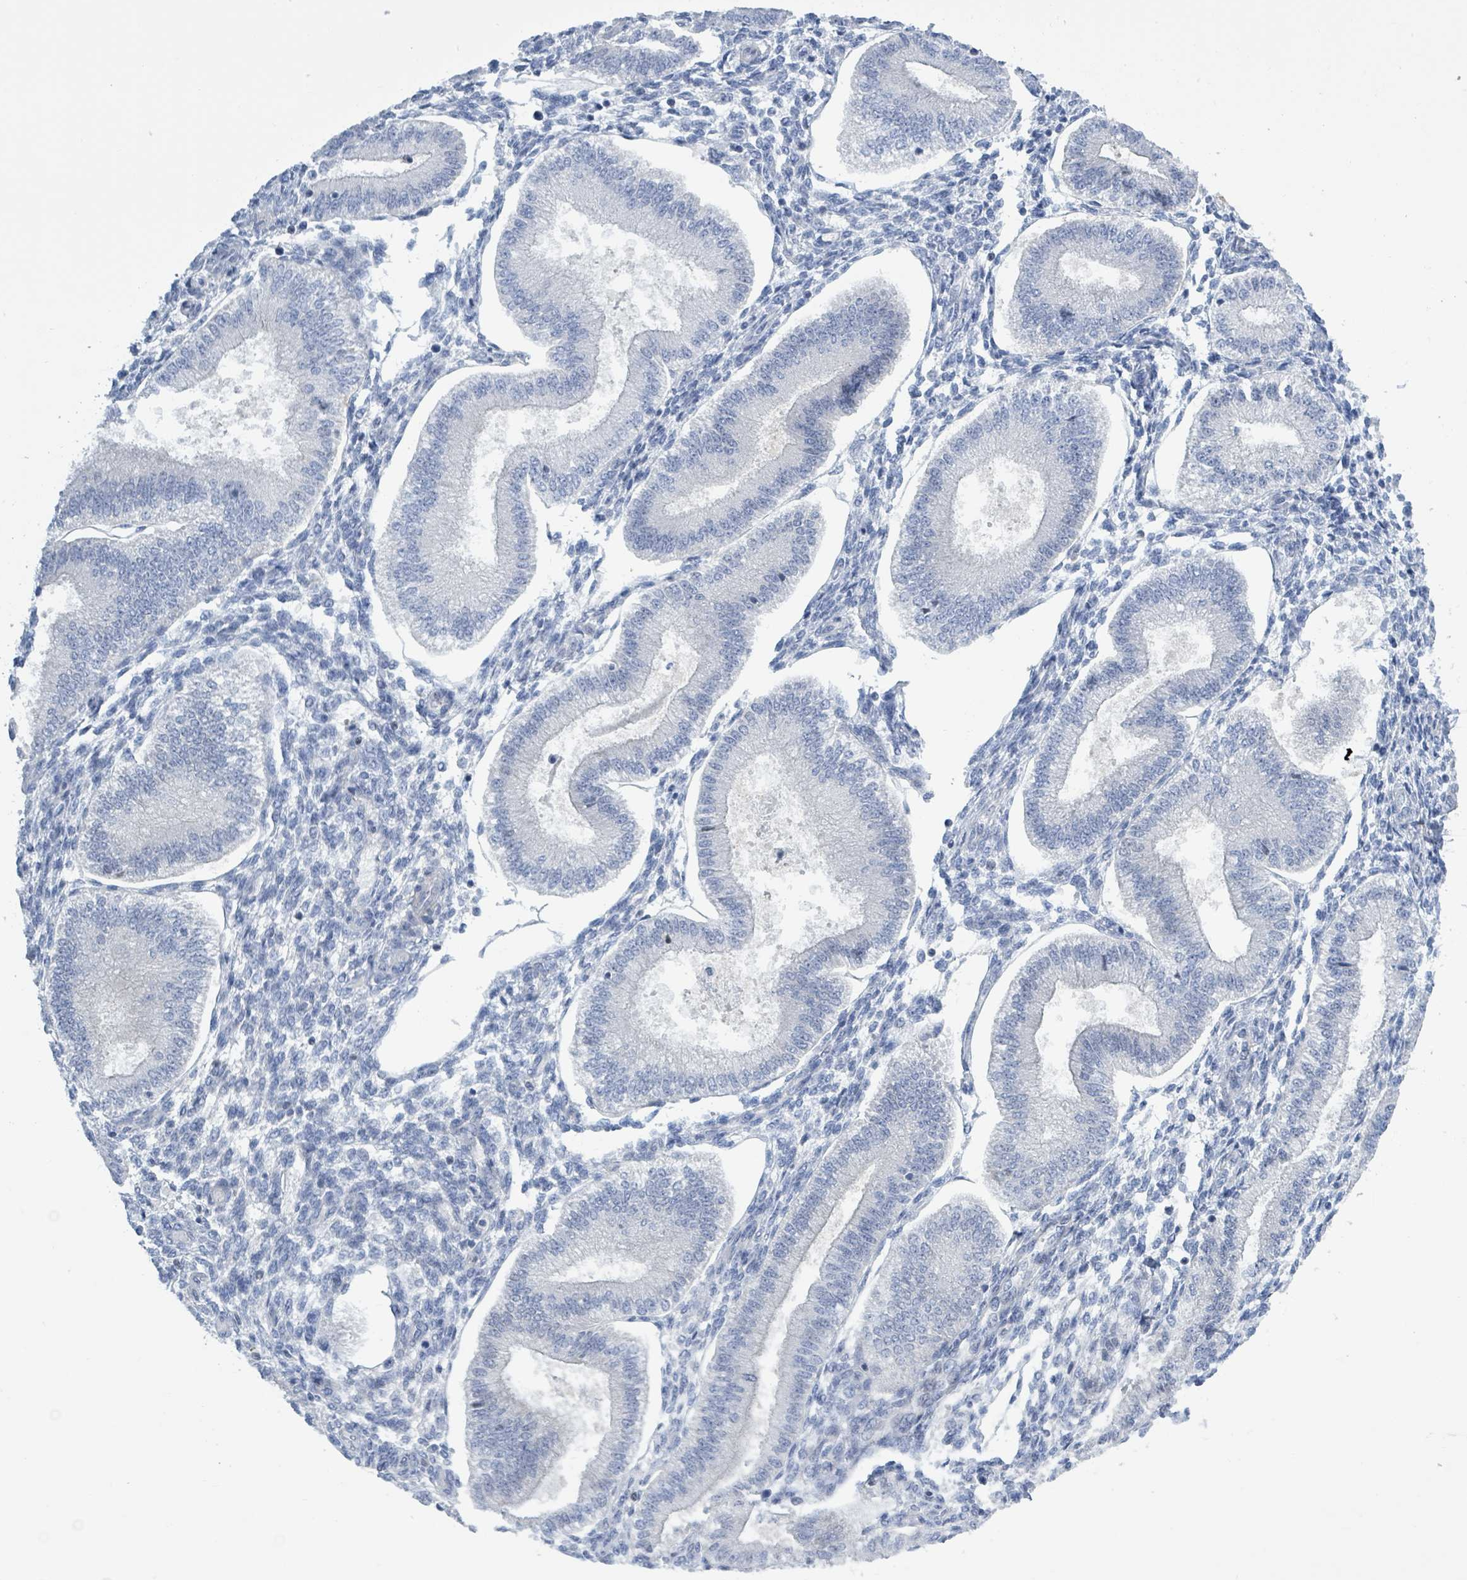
{"staining": {"intensity": "negative", "quantity": "none", "location": "none"}, "tissue": "endometrium", "cell_type": "Cells in endometrial stroma", "image_type": "normal", "snomed": [{"axis": "morphology", "description": "Normal tissue, NOS"}, {"axis": "topography", "description": "Endometrium"}], "caption": "Immunohistochemical staining of benign human endometrium reveals no significant positivity in cells in endometrial stroma. (IHC, brightfield microscopy, high magnification).", "gene": "DGKZ", "patient": {"sex": "female", "age": 39}}